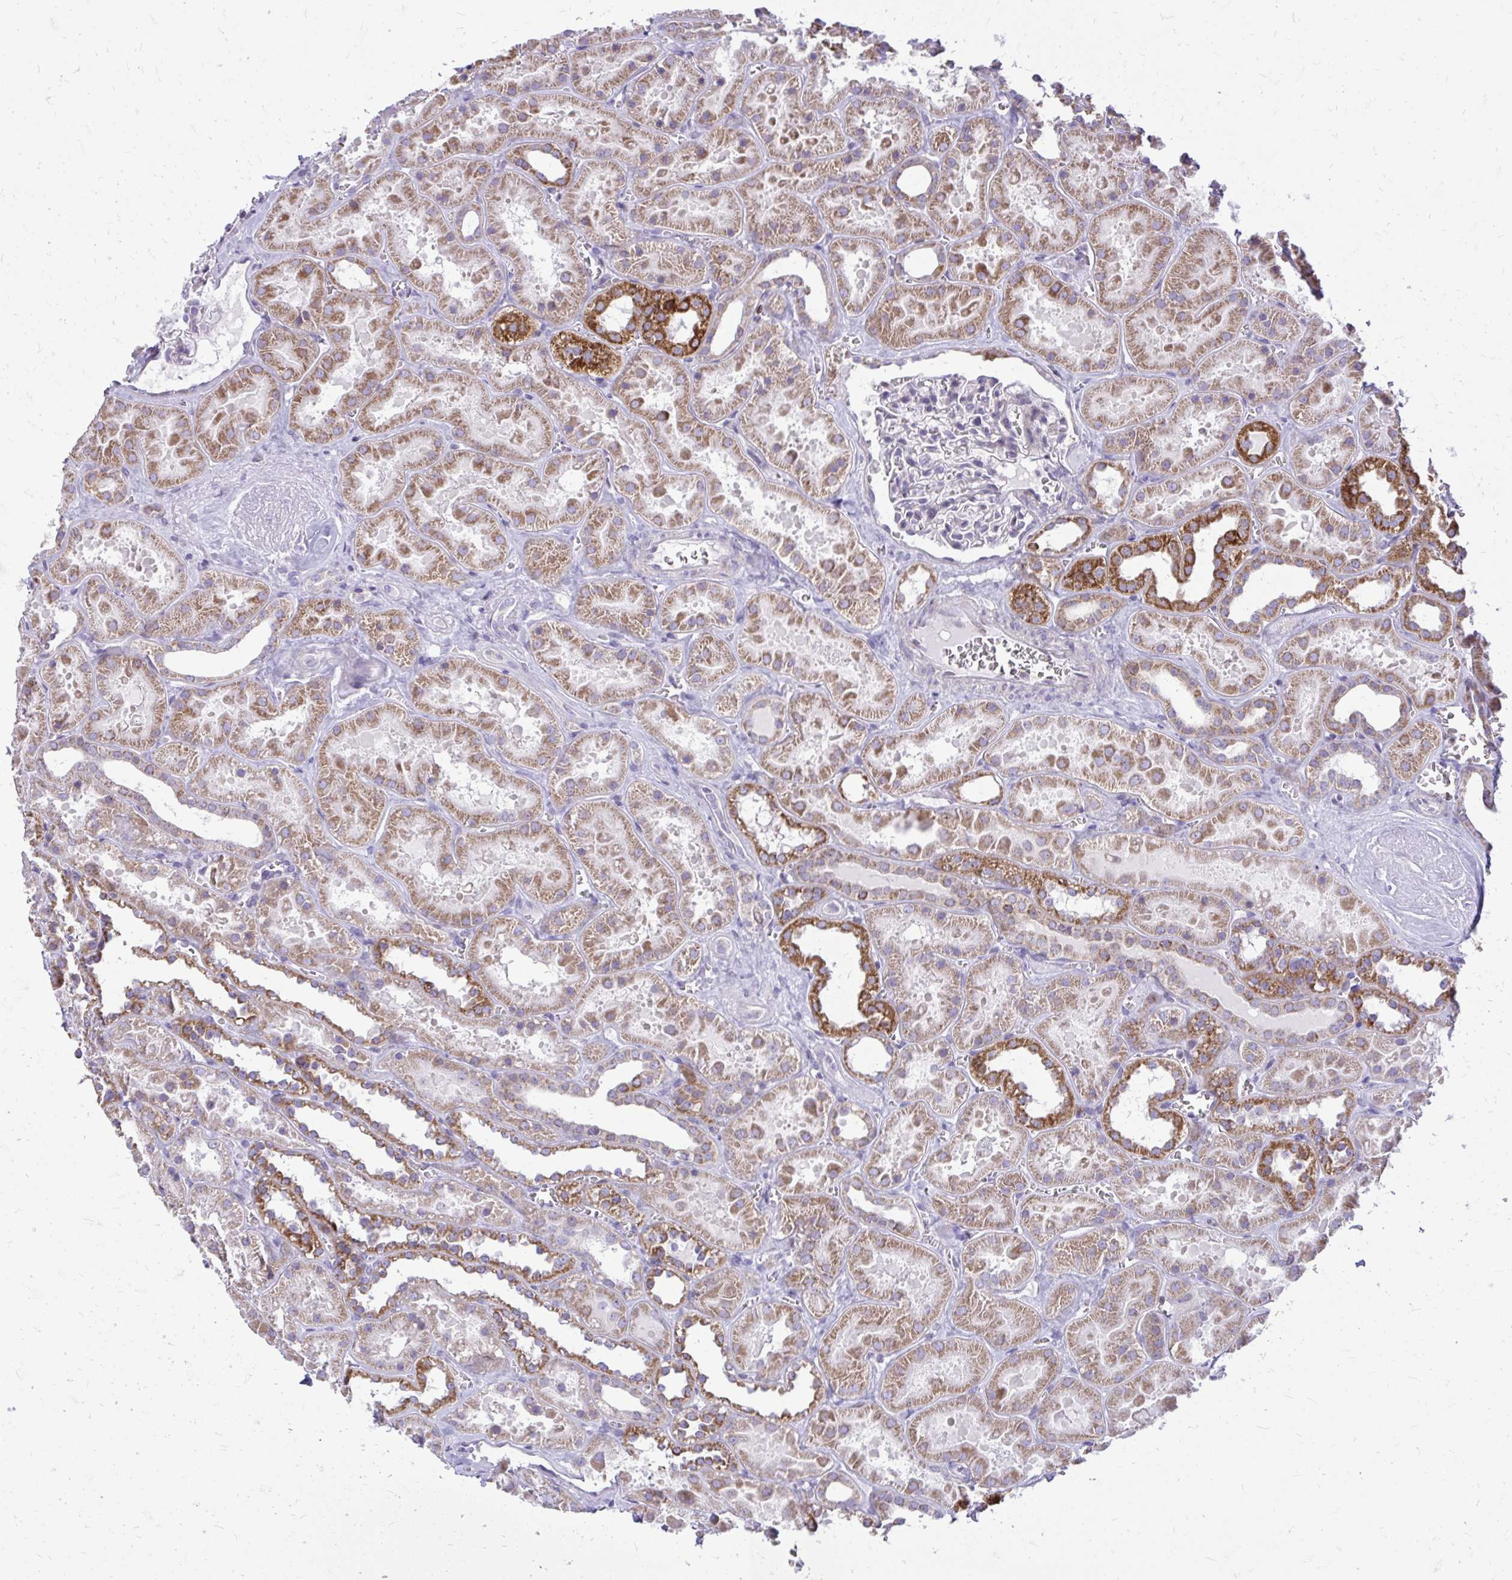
{"staining": {"intensity": "negative", "quantity": "none", "location": "none"}, "tissue": "kidney", "cell_type": "Cells in glomeruli", "image_type": "normal", "snomed": [{"axis": "morphology", "description": "Normal tissue, NOS"}, {"axis": "topography", "description": "Kidney"}], "caption": "Immunohistochemistry (IHC) image of benign kidney: kidney stained with DAB (3,3'-diaminobenzidine) demonstrates no significant protein expression in cells in glomeruli. (DAB (3,3'-diaminobenzidine) immunohistochemistry, high magnification).", "gene": "RPS6KA2", "patient": {"sex": "female", "age": 41}}